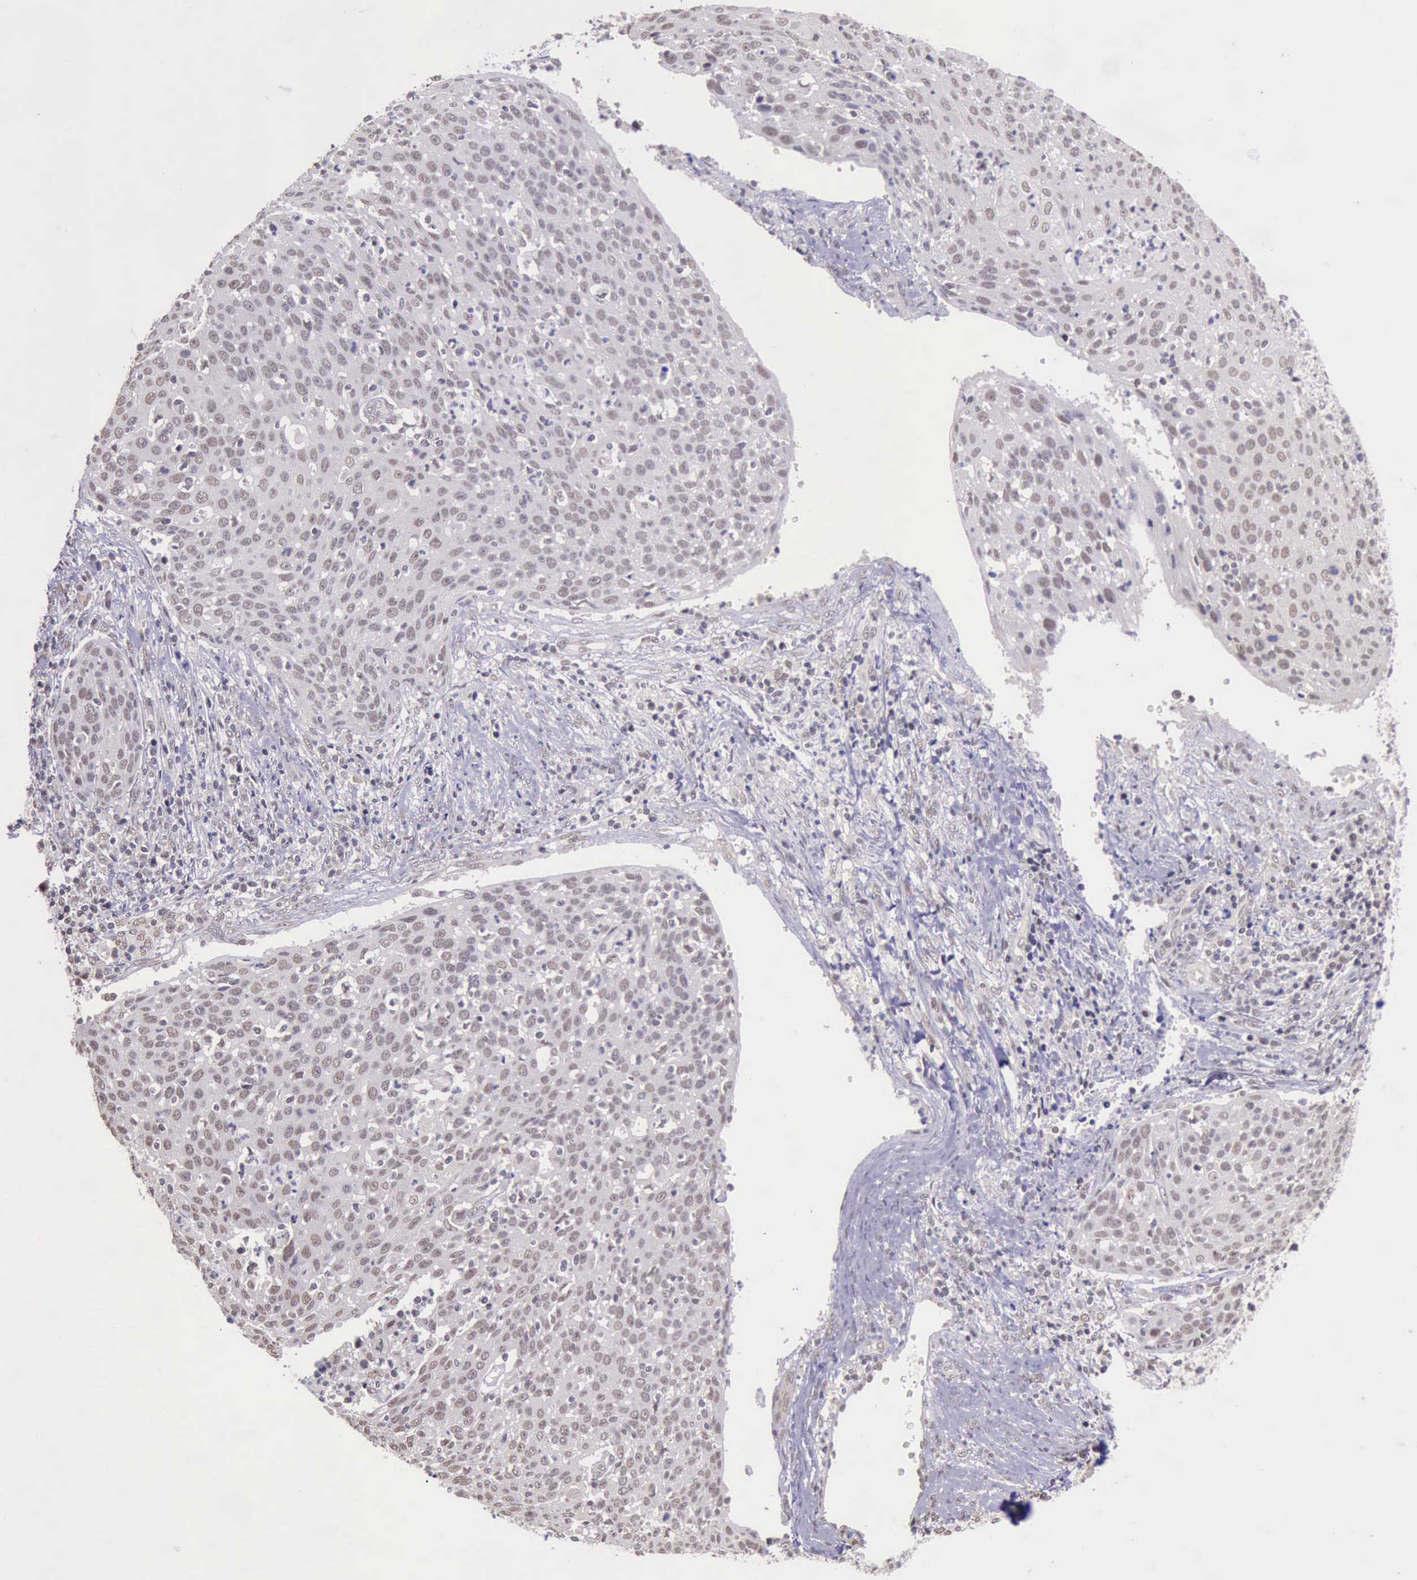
{"staining": {"intensity": "weak", "quantity": ">75%", "location": "nuclear"}, "tissue": "cervical cancer", "cell_type": "Tumor cells", "image_type": "cancer", "snomed": [{"axis": "morphology", "description": "Squamous cell carcinoma, NOS"}, {"axis": "topography", "description": "Cervix"}], "caption": "Immunohistochemistry (DAB (3,3'-diaminobenzidine)) staining of cervical cancer exhibits weak nuclear protein expression in approximately >75% of tumor cells.", "gene": "PRPF39", "patient": {"sex": "female", "age": 38}}